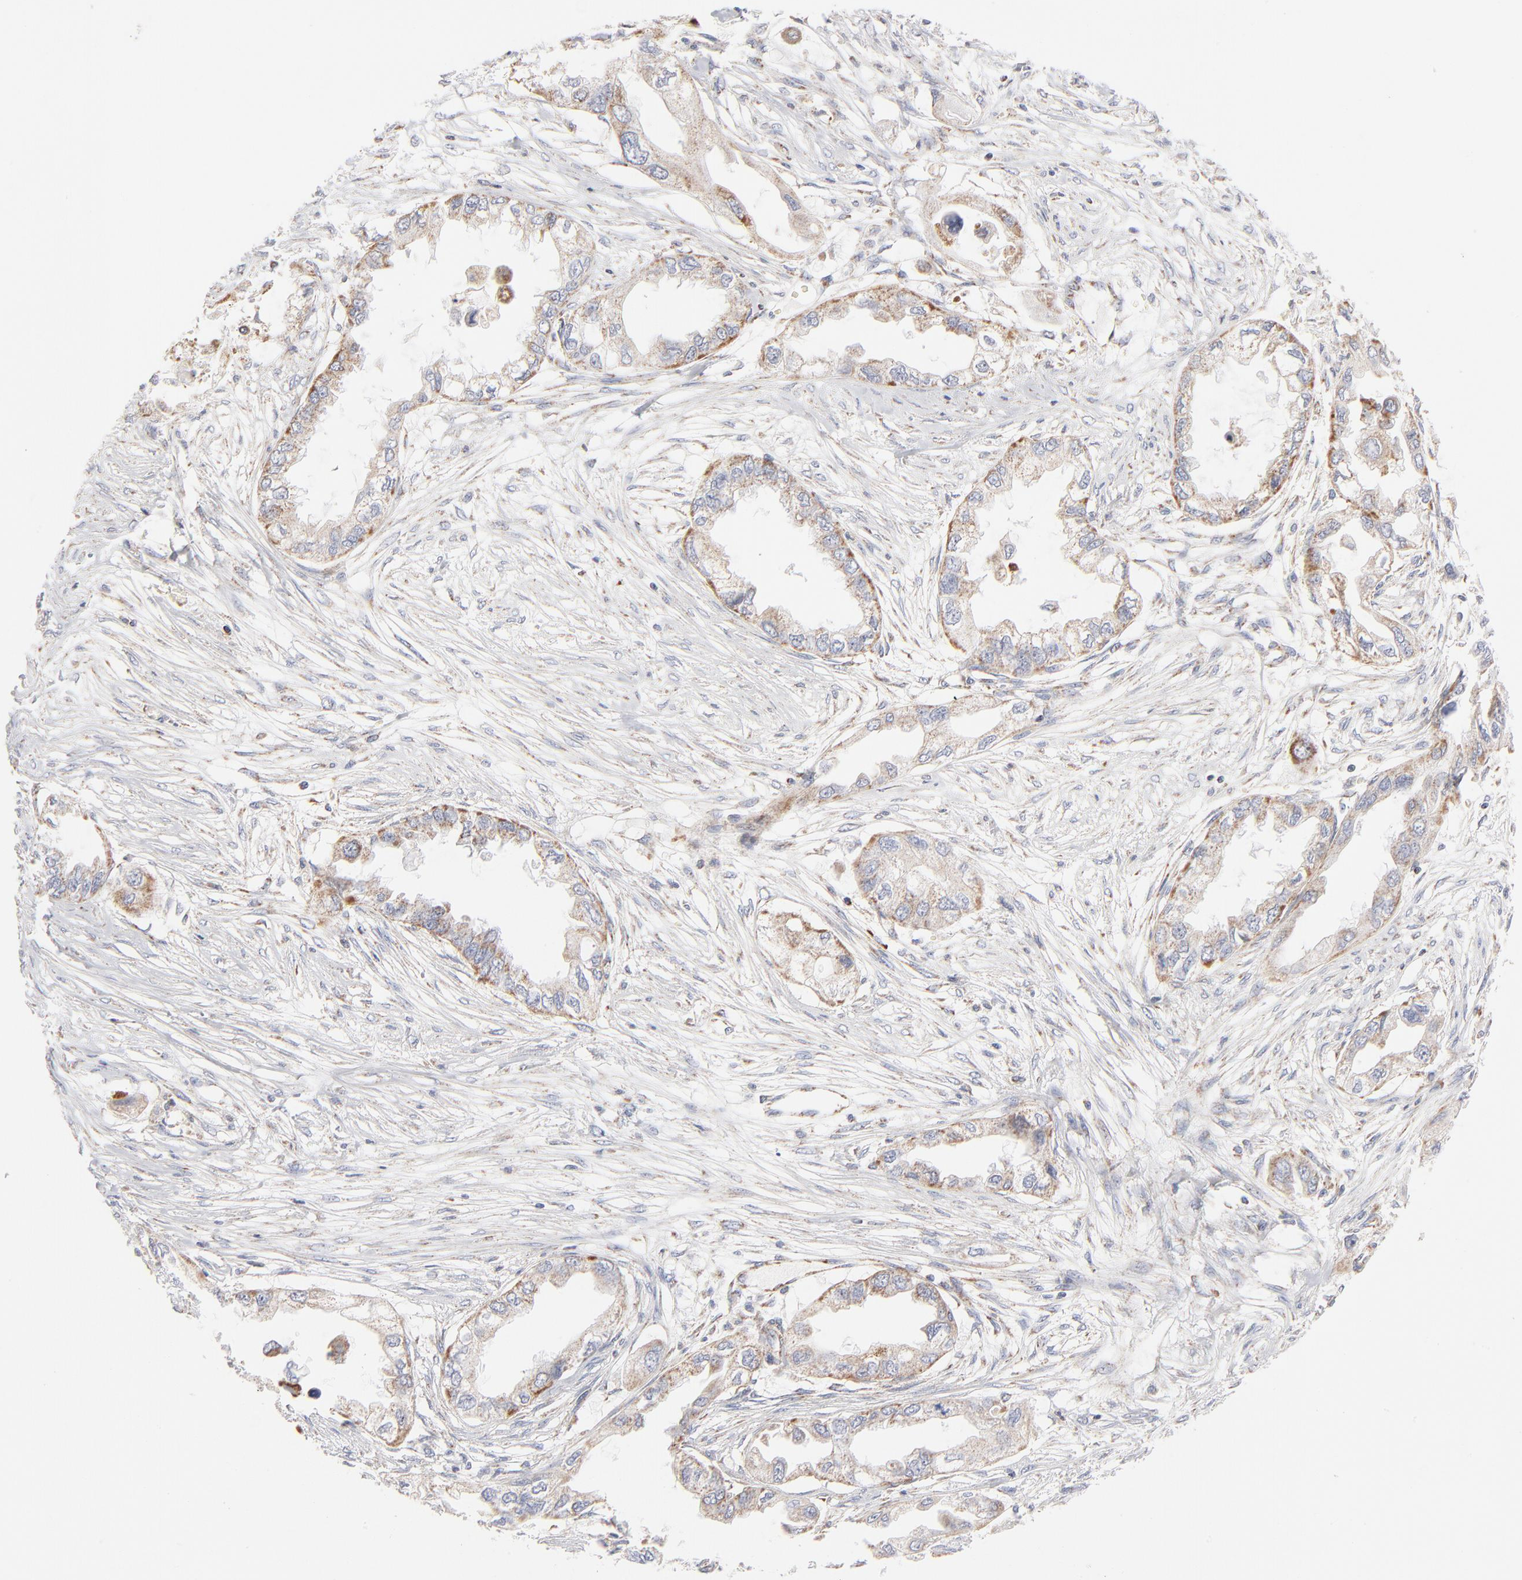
{"staining": {"intensity": "moderate", "quantity": ">75%", "location": "cytoplasmic/membranous"}, "tissue": "endometrial cancer", "cell_type": "Tumor cells", "image_type": "cancer", "snomed": [{"axis": "morphology", "description": "Adenocarcinoma, NOS"}, {"axis": "topography", "description": "Endometrium"}], "caption": "Endometrial cancer (adenocarcinoma) stained with immunohistochemistry (IHC) demonstrates moderate cytoplasmic/membranous positivity in approximately >75% of tumor cells.", "gene": "MRPL58", "patient": {"sex": "female", "age": 67}}